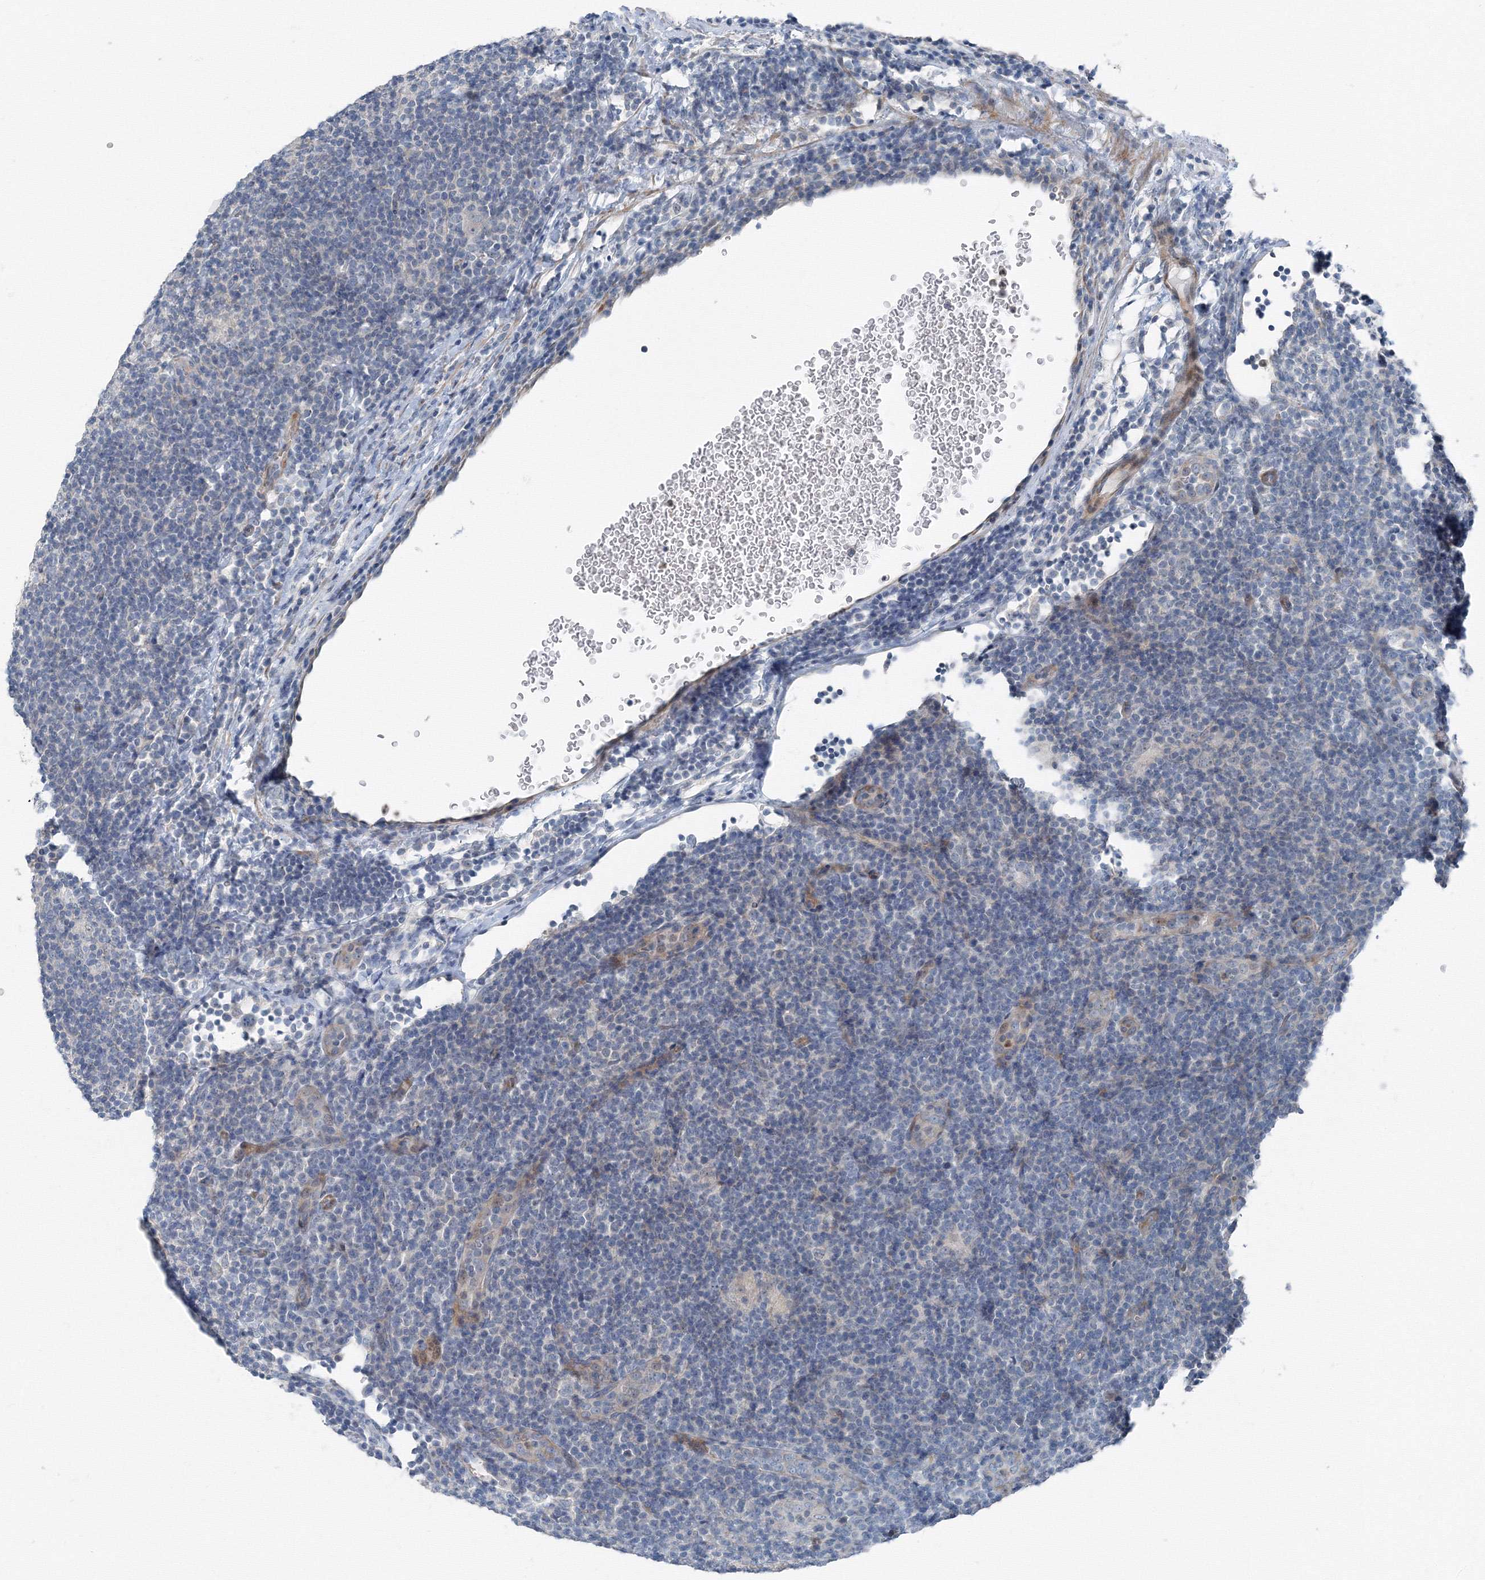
{"staining": {"intensity": "negative", "quantity": "none", "location": "none"}, "tissue": "lymphoma", "cell_type": "Tumor cells", "image_type": "cancer", "snomed": [{"axis": "morphology", "description": "Hodgkin's disease, NOS"}, {"axis": "topography", "description": "Lymph node"}], "caption": "Tumor cells show no significant expression in lymphoma. The staining was performed using DAB to visualize the protein expression in brown, while the nuclei were stained in blue with hematoxylin (Magnification: 20x).", "gene": "AASDH", "patient": {"sex": "female", "age": 57}}